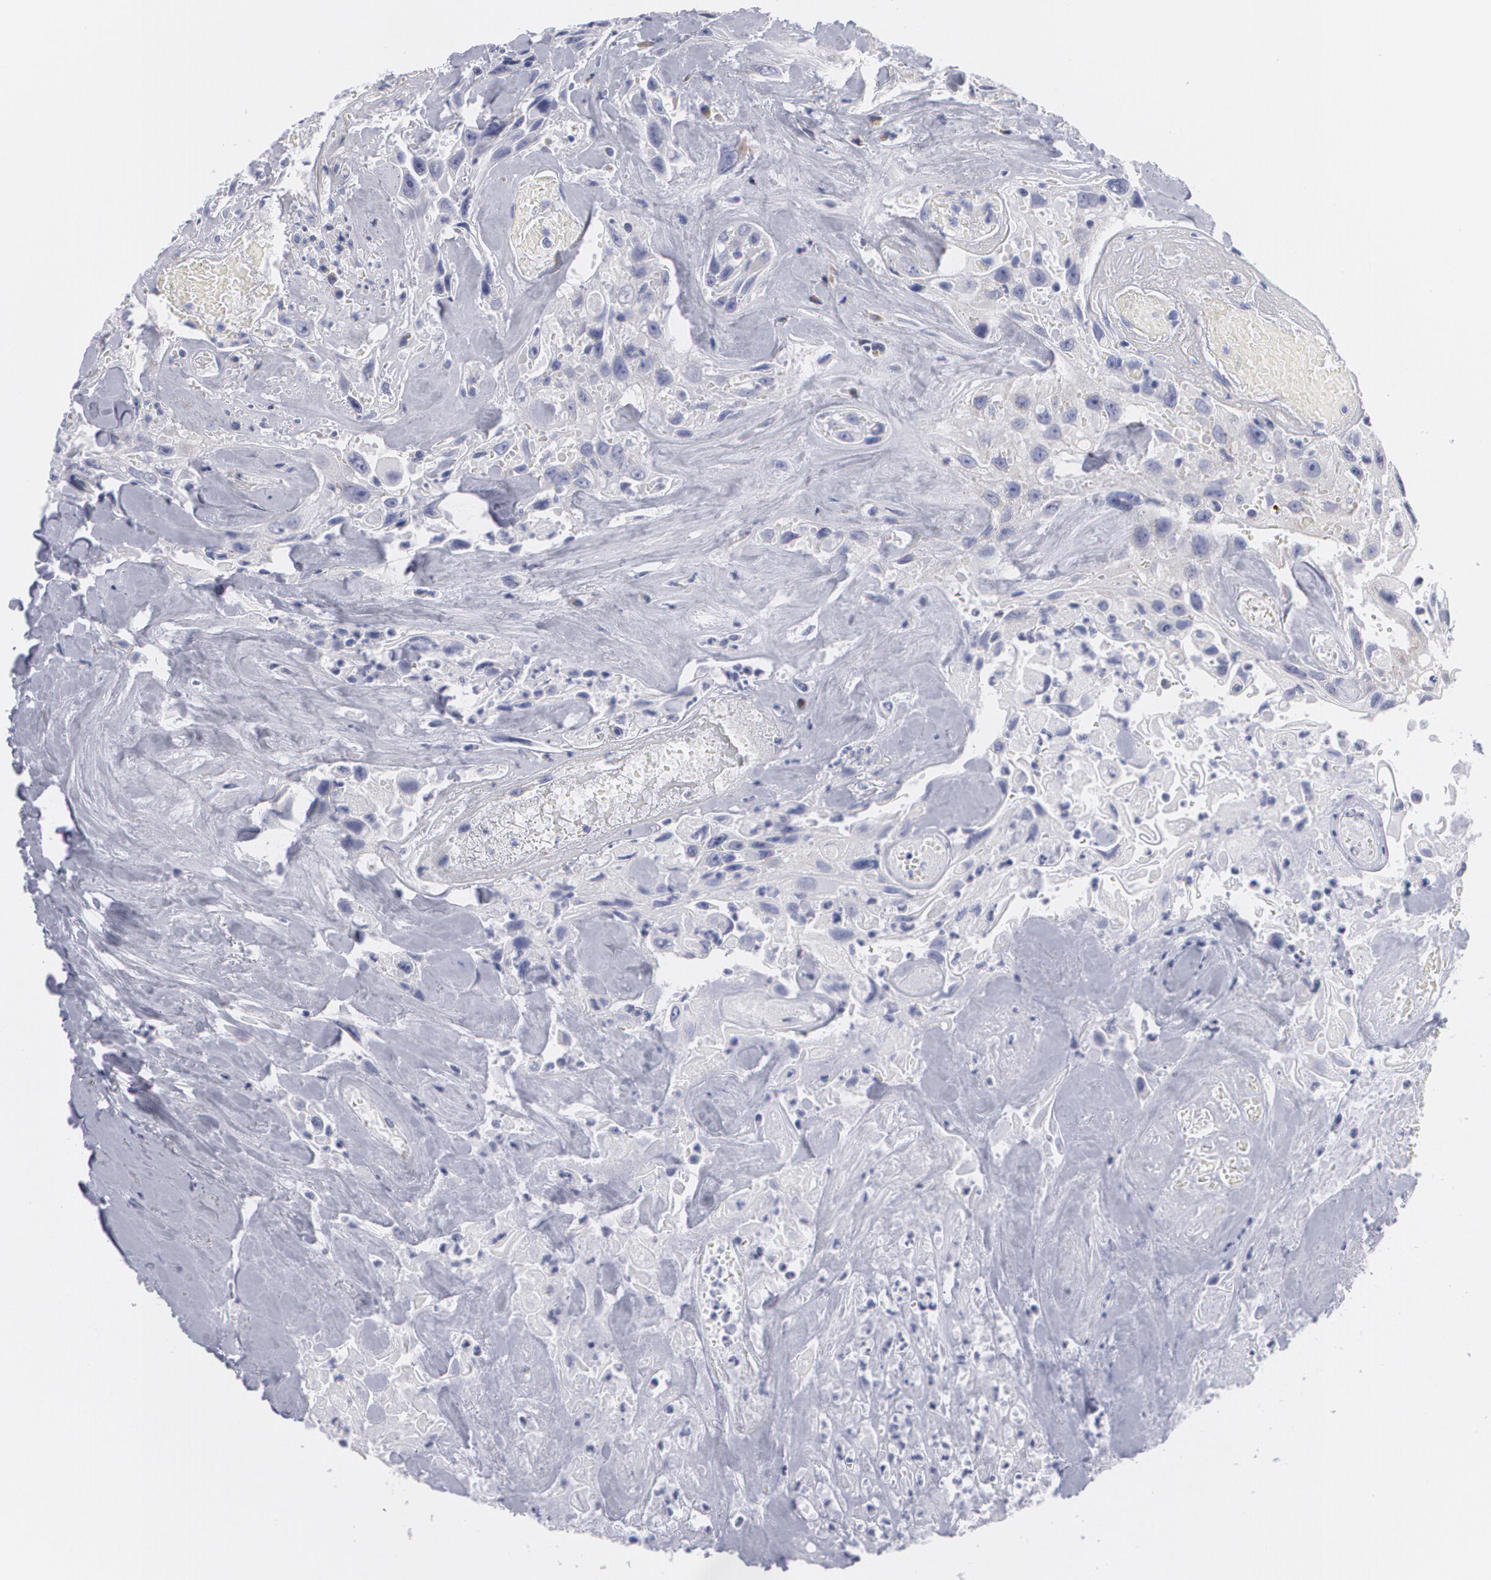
{"staining": {"intensity": "negative", "quantity": "none", "location": "none"}, "tissue": "urothelial cancer", "cell_type": "Tumor cells", "image_type": "cancer", "snomed": [{"axis": "morphology", "description": "Urothelial carcinoma, High grade"}, {"axis": "topography", "description": "Urinary bladder"}], "caption": "An IHC photomicrograph of urothelial cancer is shown. There is no staining in tumor cells of urothelial cancer.", "gene": "MBNL3", "patient": {"sex": "female", "age": 84}}